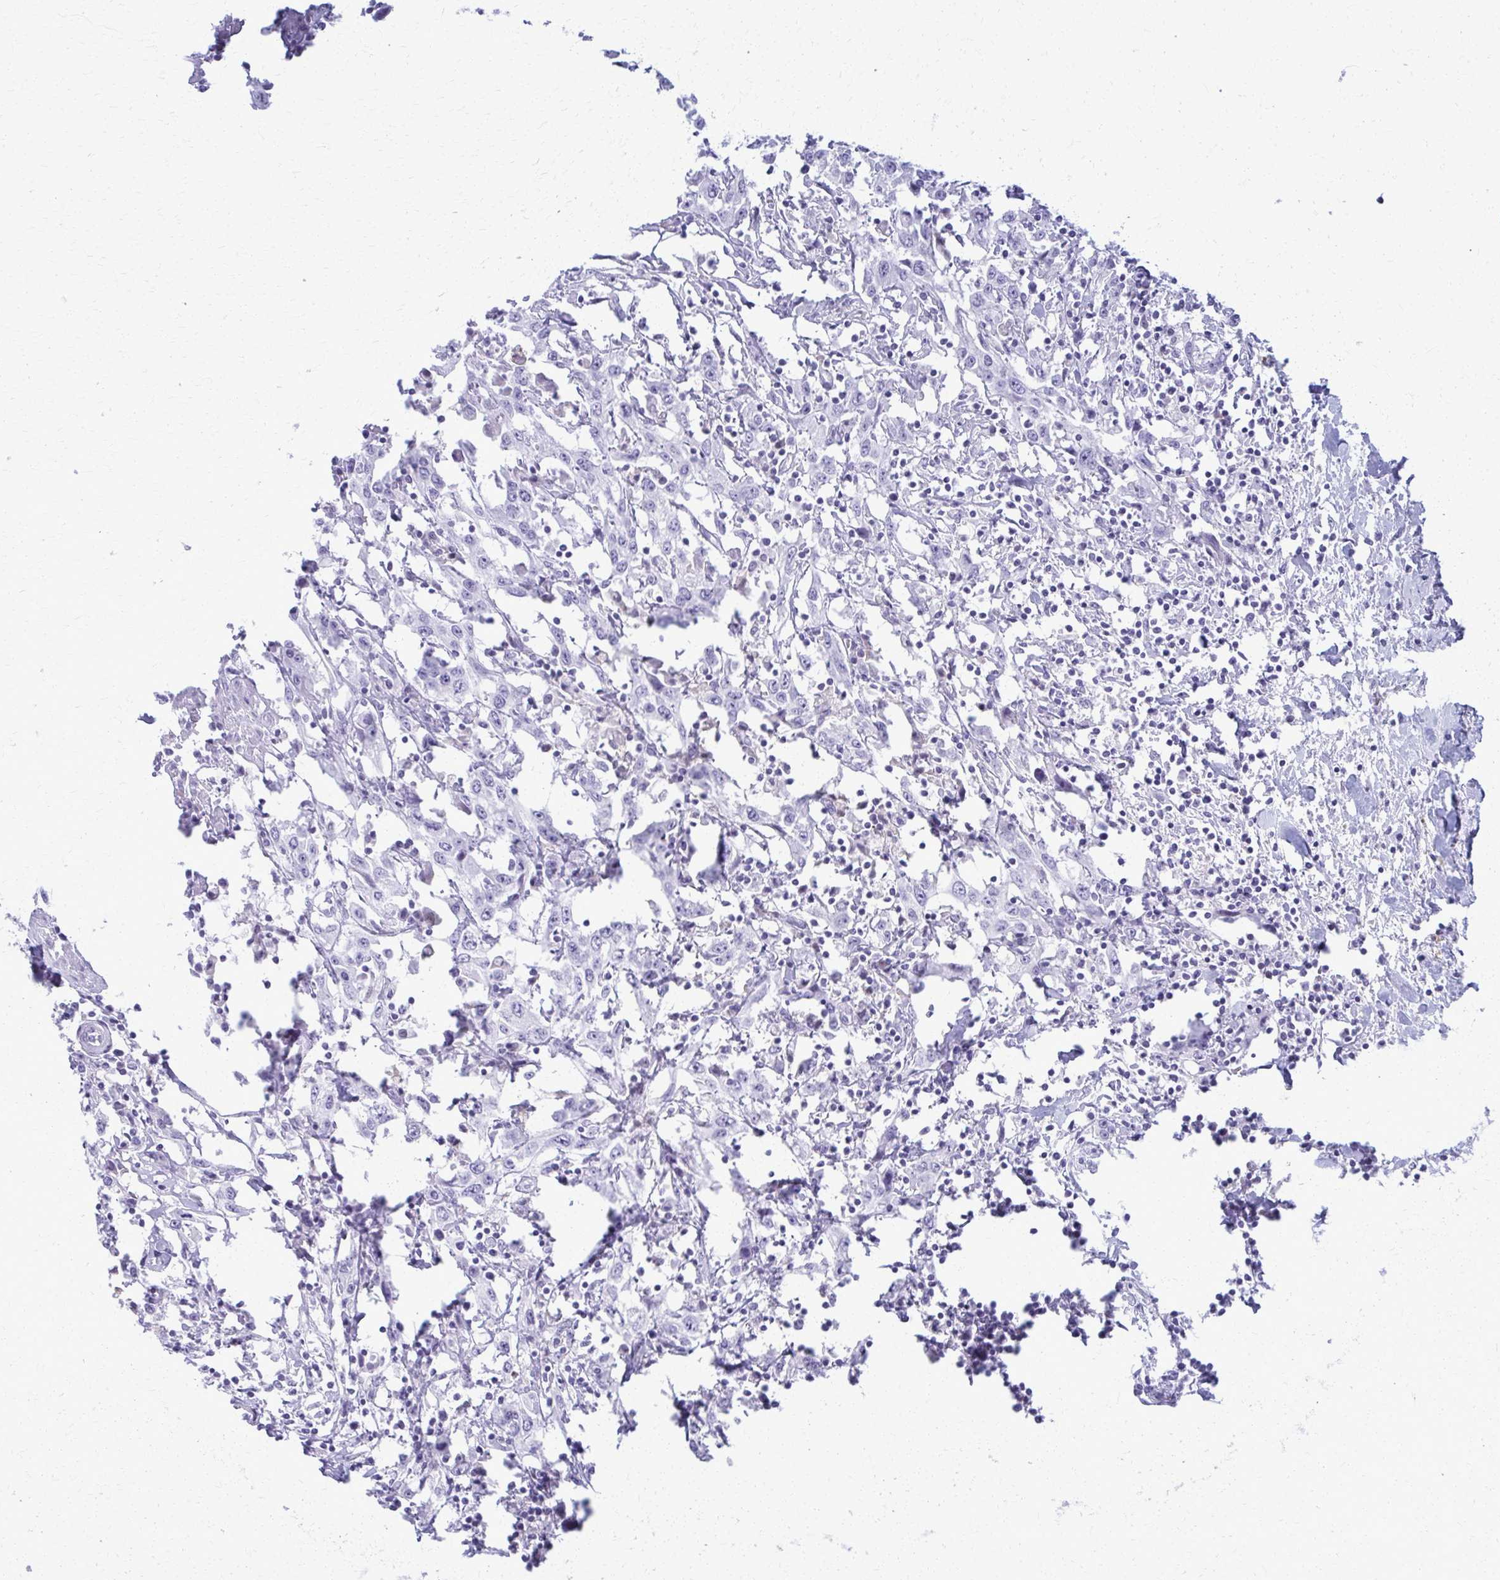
{"staining": {"intensity": "negative", "quantity": "none", "location": "none"}, "tissue": "urothelial cancer", "cell_type": "Tumor cells", "image_type": "cancer", "snomed": [{"axis": "morphology", "description": "Urothelial carcinoma, High grade"}, {"axis": "topography", "description": "Urinary bladder"}], "caption": "Immunohistochemistry image of neoplastic tissue: urothelial carcinoma (high-grade) stained with DAB shows no significant protein positivity in tumor cells. (IHC, brightfield microscopy, high magnification).", "gene": "ACSM2B", "patient": {"sex": "male", "age": 61}}